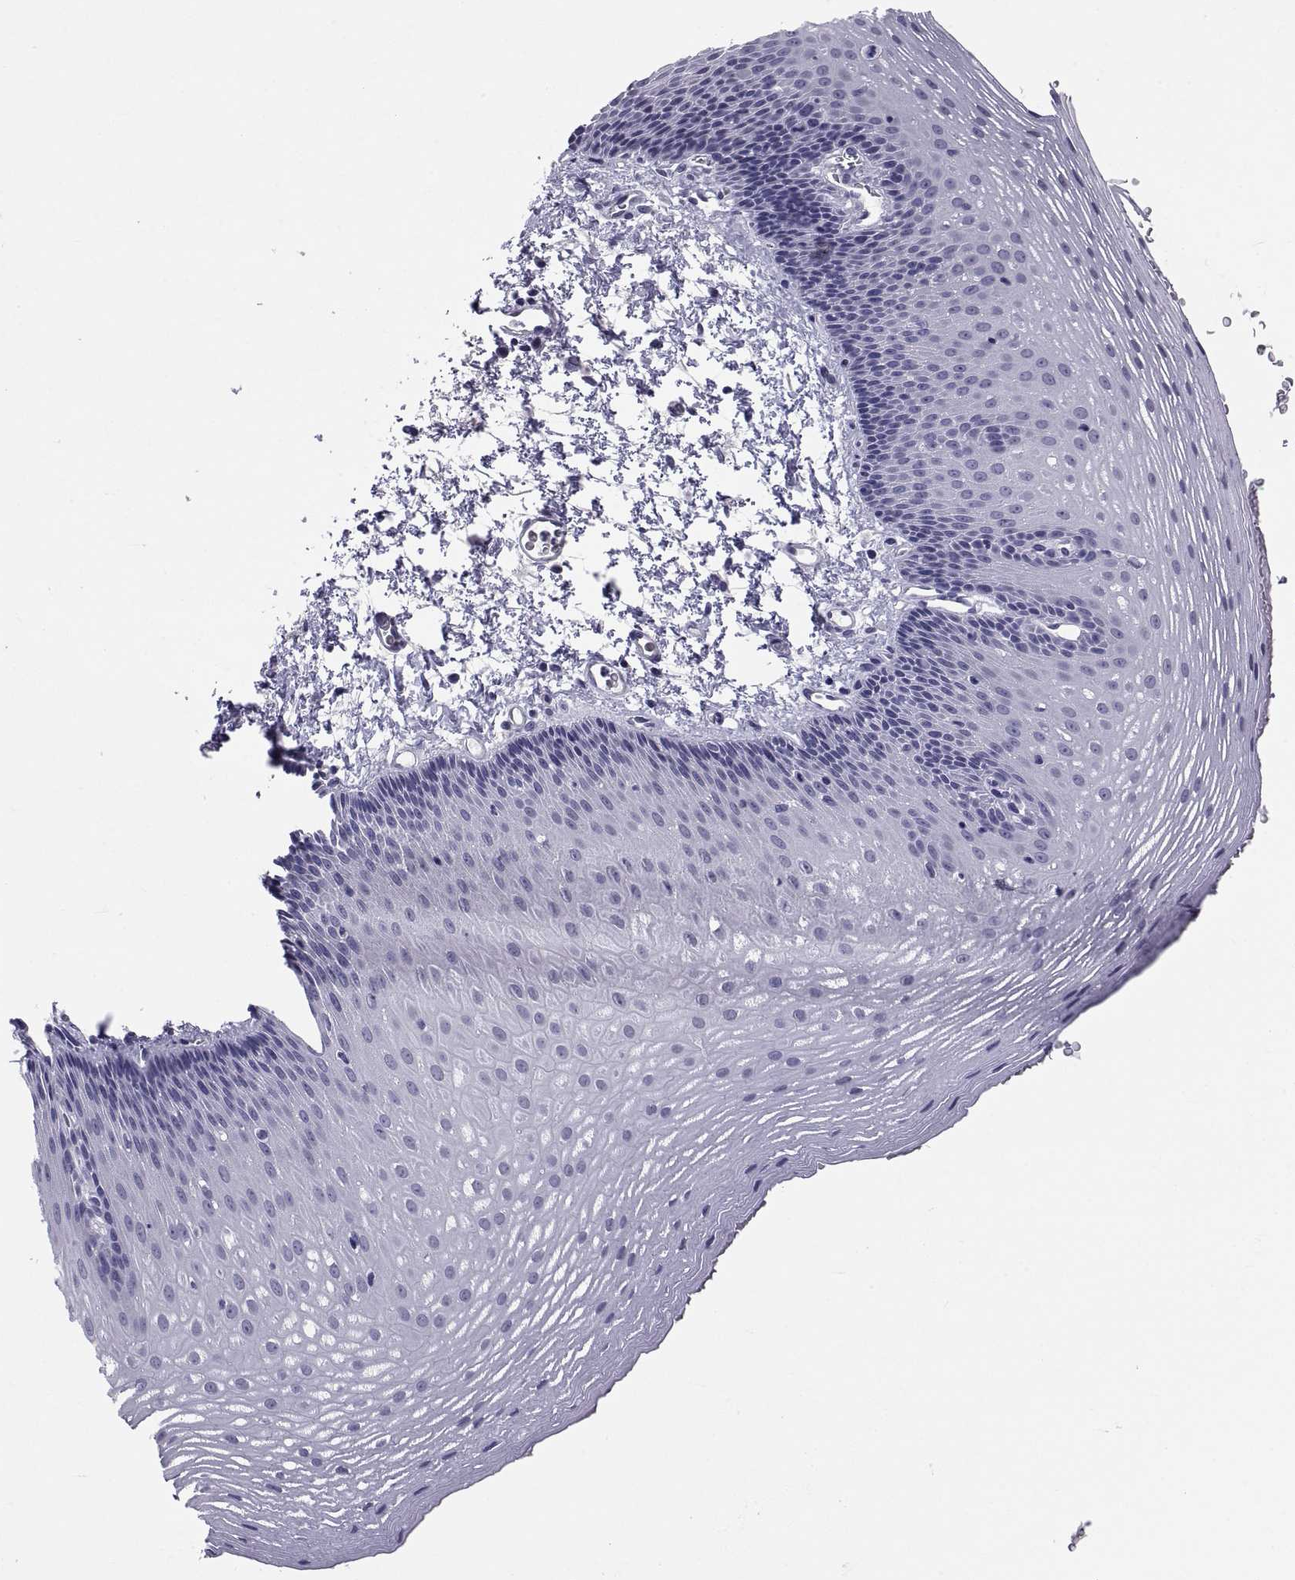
{"staining": {"intensity": "negative", "quantity": "none", "location": "none"}, "tissue": "esophagus", "cell_type": "Squamous epithelial cells", "image_type": "normal", "snomed": [{"axis": "morphology", "description": "Normal tissue, NOS"}, {"axis": "topography", "description": "Esophagus"}], "caption": "An immunohistochemistry photomicrograph of normal esophagus is shown. There is no staining in squamous epithelial cells of esophagus. The staining was performed using DAB to visualize the protein expression in brown, while the nuclei were stained in blue with hematoxylin (Magnification: 20x).", "gene": "TEX13A", "patient": {"sex": "male", "age": 76}}